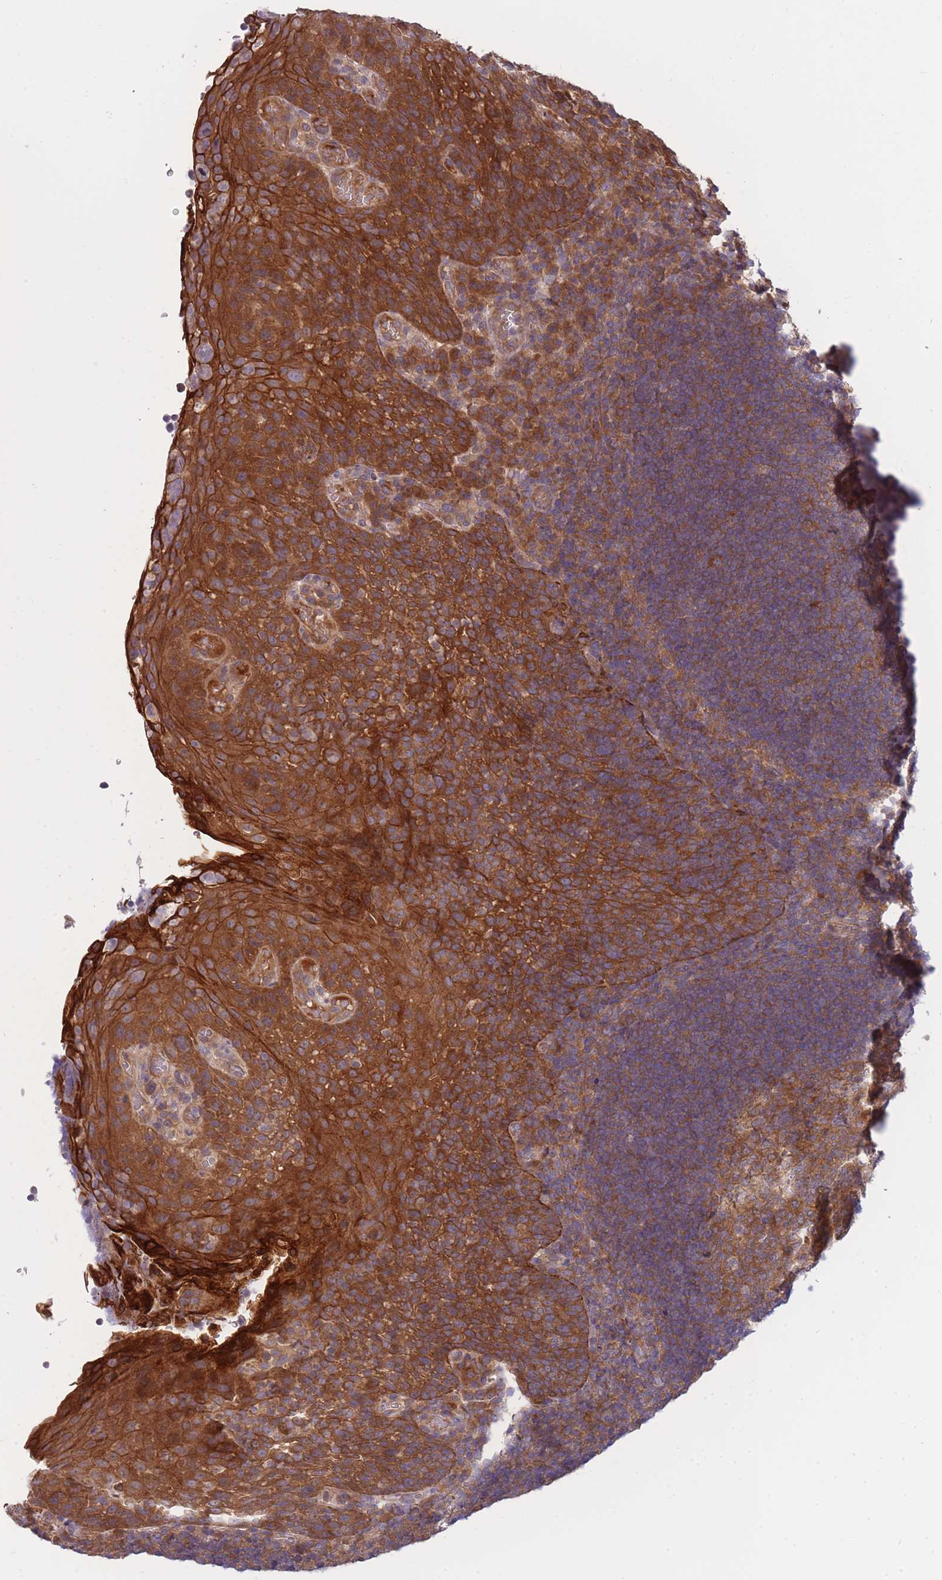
{"staining": {"intensity": "moderate", "quantity": ">75%", "location": "cytoplasmic/membranous"}, "tissue": "tonsil", "cell_type": "Germinal center cells", "image_type": "normal", "snomed": [{"axis": "morphology", "description": "Normal tissue, NOS"}, {"axis": "topography", "description": "Tonsil"}], "caption": "IHC (DAB (3,3'-diaminobenzidine)) staining of benign human tonsil exhibits moderate cytoplasmic/membranous protein positivity in about >75% of germinal center cells.", "gene": "PFDN6", "patient": {"sex": "male", "age": 17}}